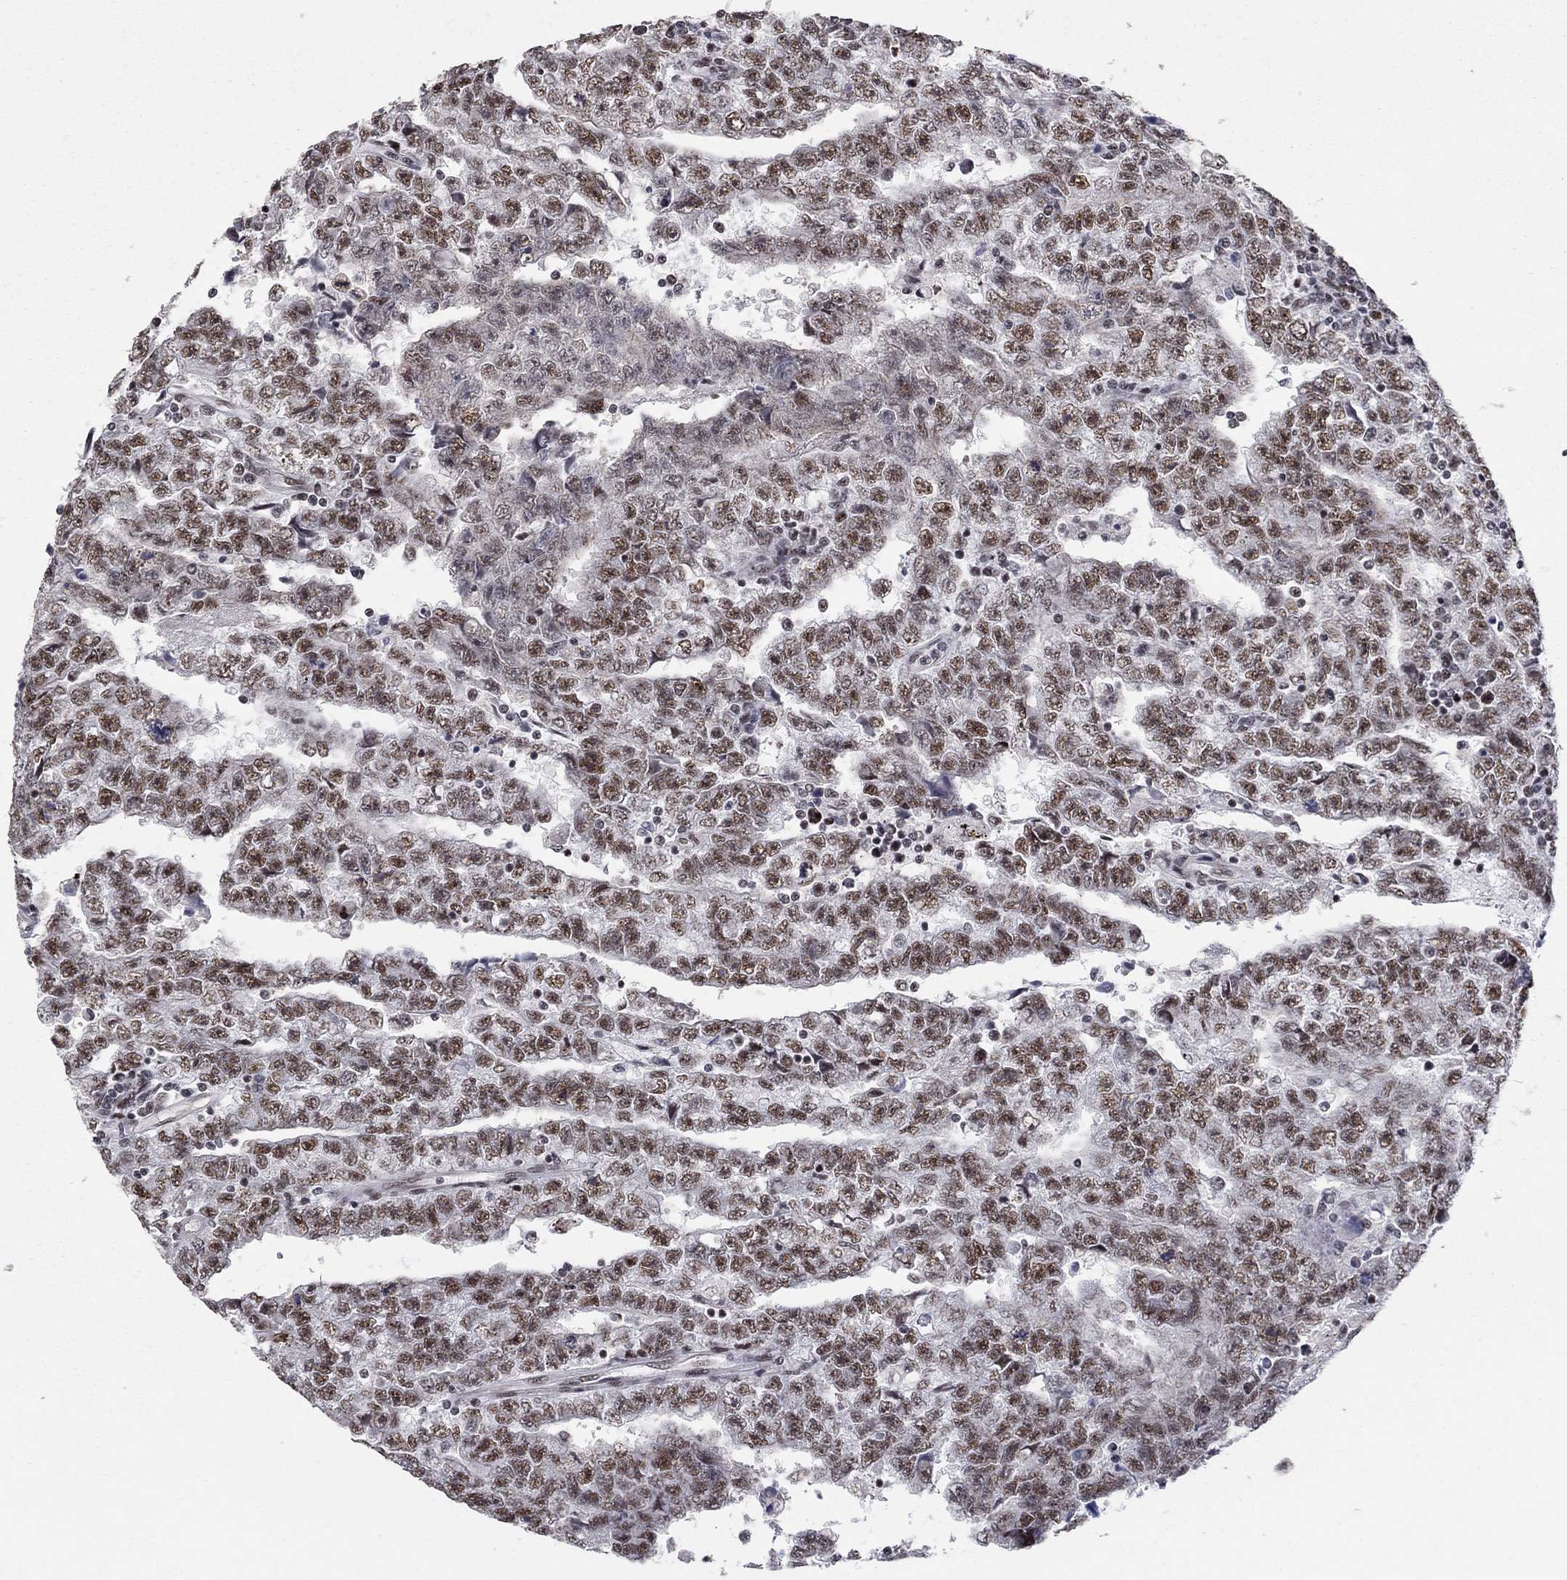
{"staining": {"intensity": "strong", "quantity": "25%-75%", "location": "nuclear"}, "tissue": "testis cancer", "cell_type": "Tumor cells", "image_type": "cancer", "snomed": [{"axis": "morphology", "description": "Carcinoma, Embryonal, NOS"}, {"axis": "topography", "description": "Testis"}], "caption": "A high-resolution image shows immunohistochemistry staining of embryonal carcinoma (testis), which shows strong nuclear staining in approximately 25%-75% of tumor cells.", "gene": "PNISR", "patient": {"sex": "male", "age": 25}}